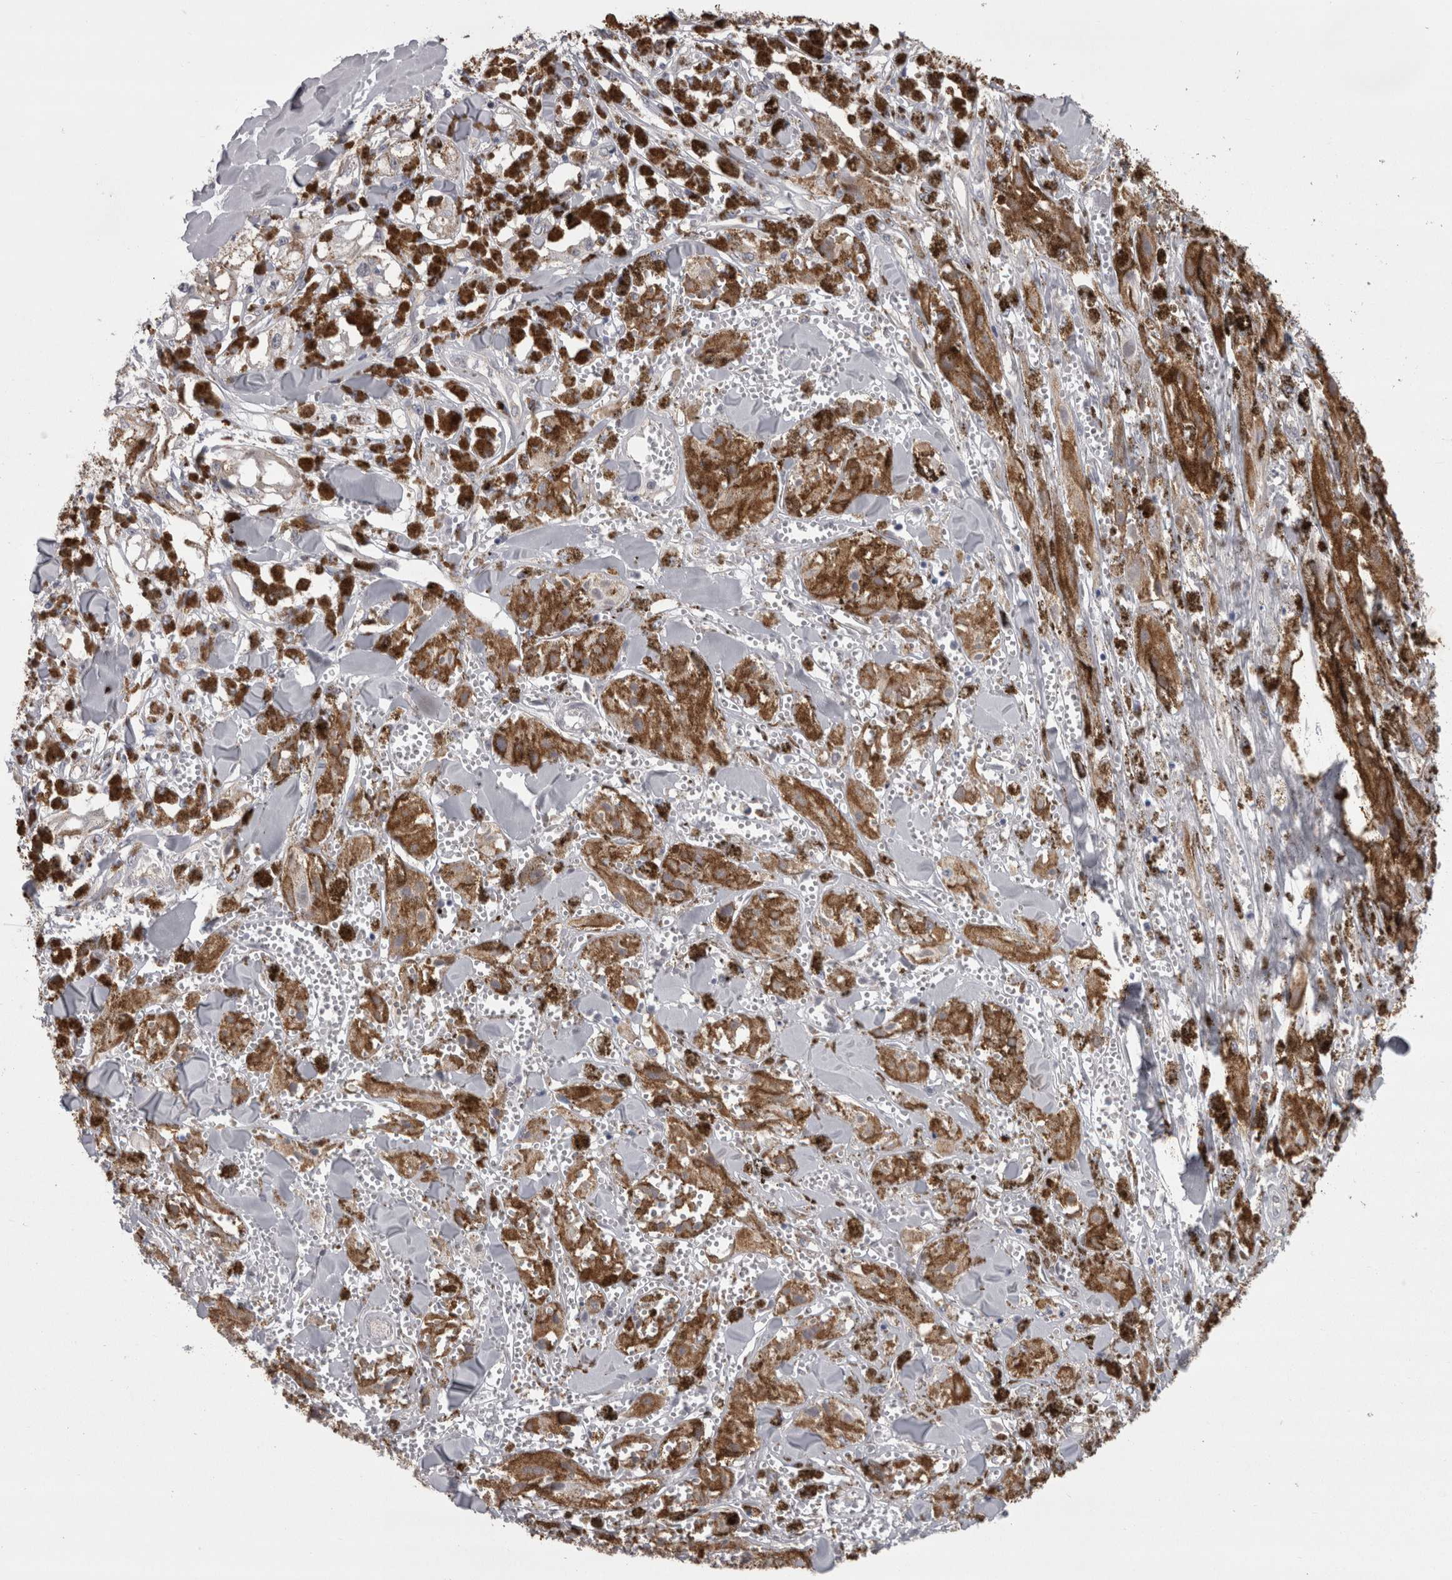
{"staining": {"intensity": "negative", "quantity": "none", "location": "none"}, "tissue": "melanoma", "cell_type": "Tumor cells", "image_type": "cancer", "snomed": [{"axis": "morphology", "description": "Malignant melanoma, NOS"}, {"axis": "topography", "description": "Skin"}], "caption": "Immunohistochemistry image of human malignant melanoma stained for a protein (brown), which shows no expression in tumor cells.", "gene": "LYZL6", "patient": {"sex": "male", "age": 88}}